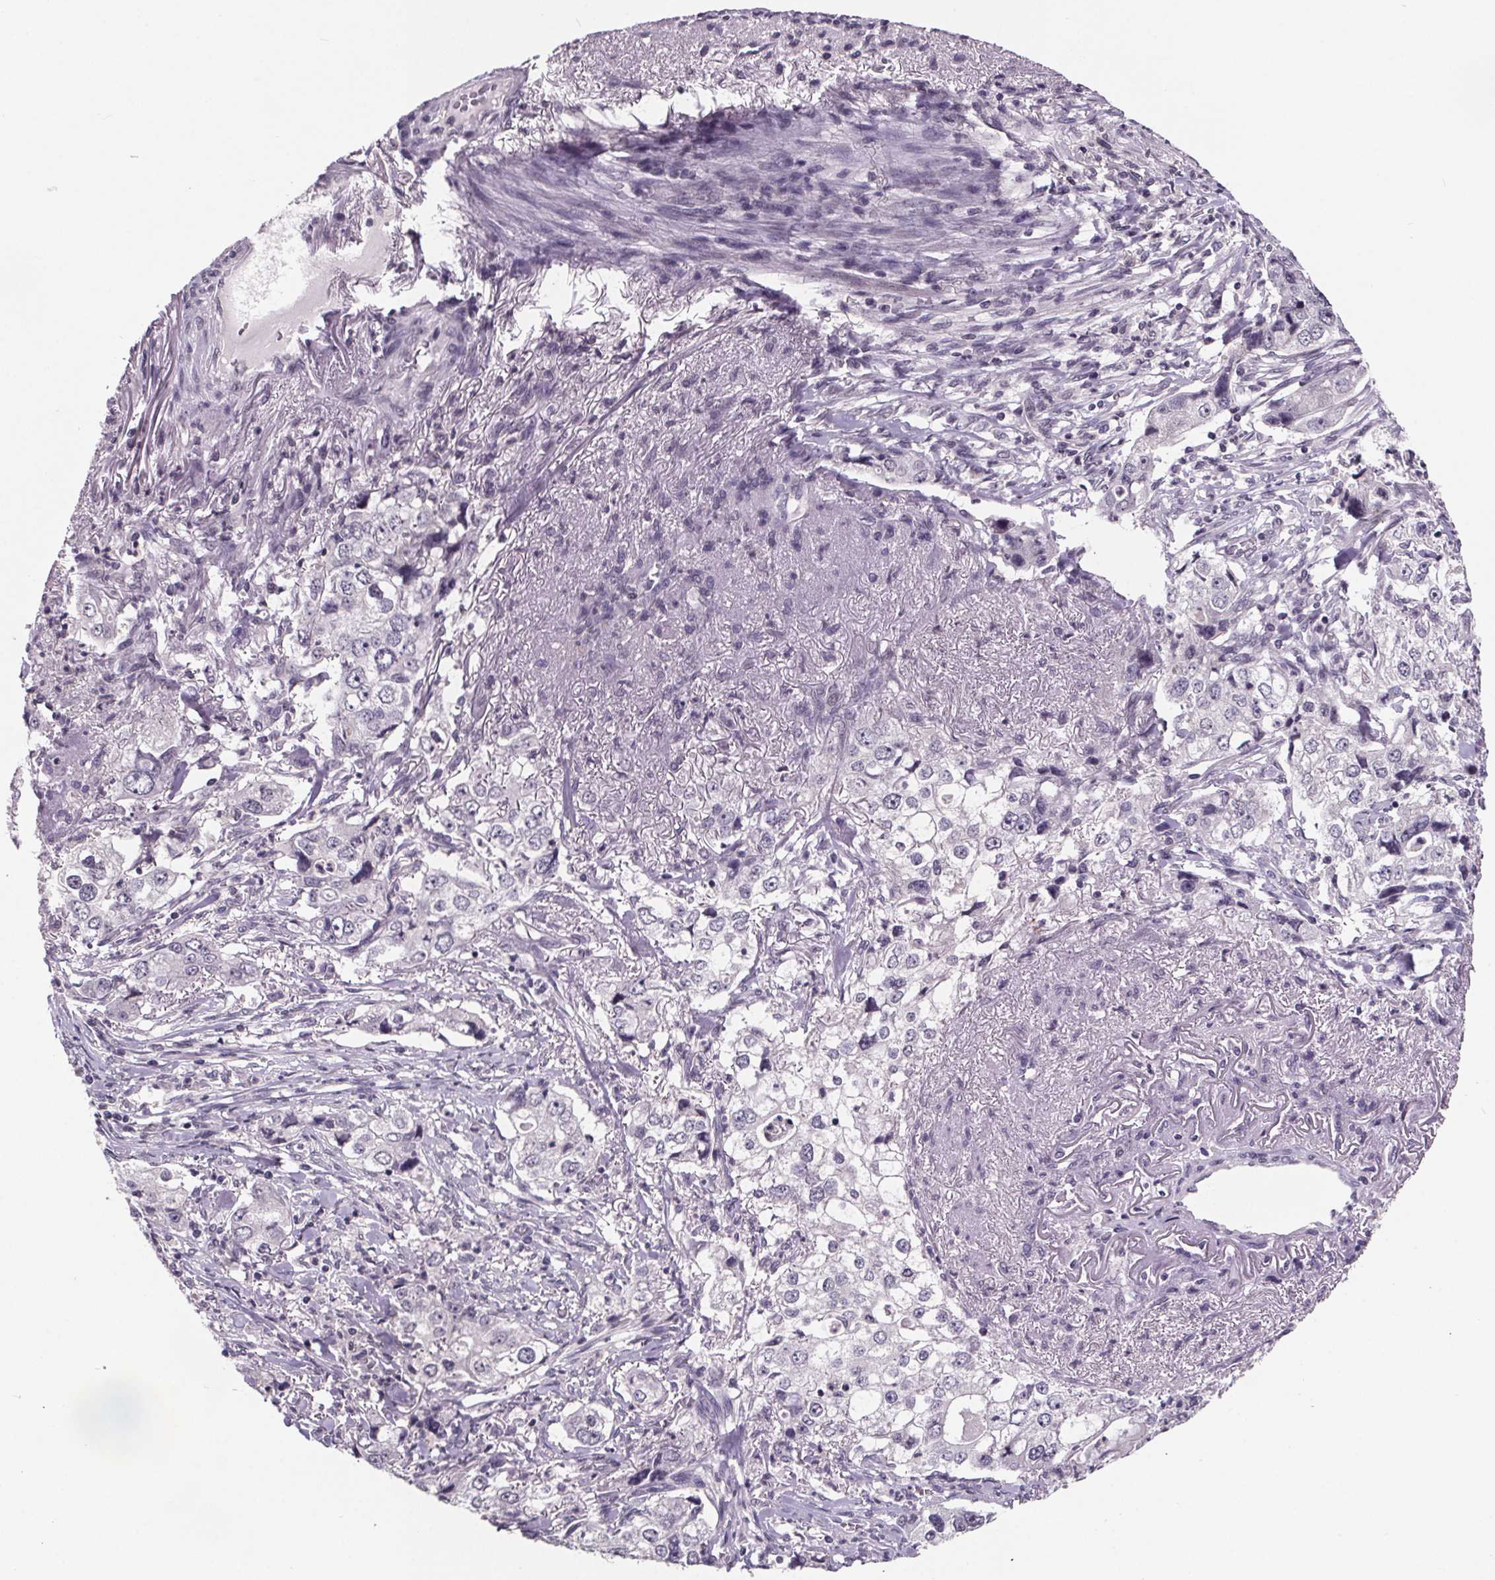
{"staining": {"intensity": "negative", "quantity": "none", "location": "none"}, "tissue": "stomach cancer", "cell_type": "Tumor cells", "image_type": "cancer", "snomed": [{"axis": "morphology", "description": "Adenocarcinoma, NOS"}, {"axis": "topography", "description": "Stomach, upper"}], "caption": "There is no significant expression in tumor cells of stomach cancer.", "gene": "NKX6-1", "patient": {"sex": "male", "age": 75}}